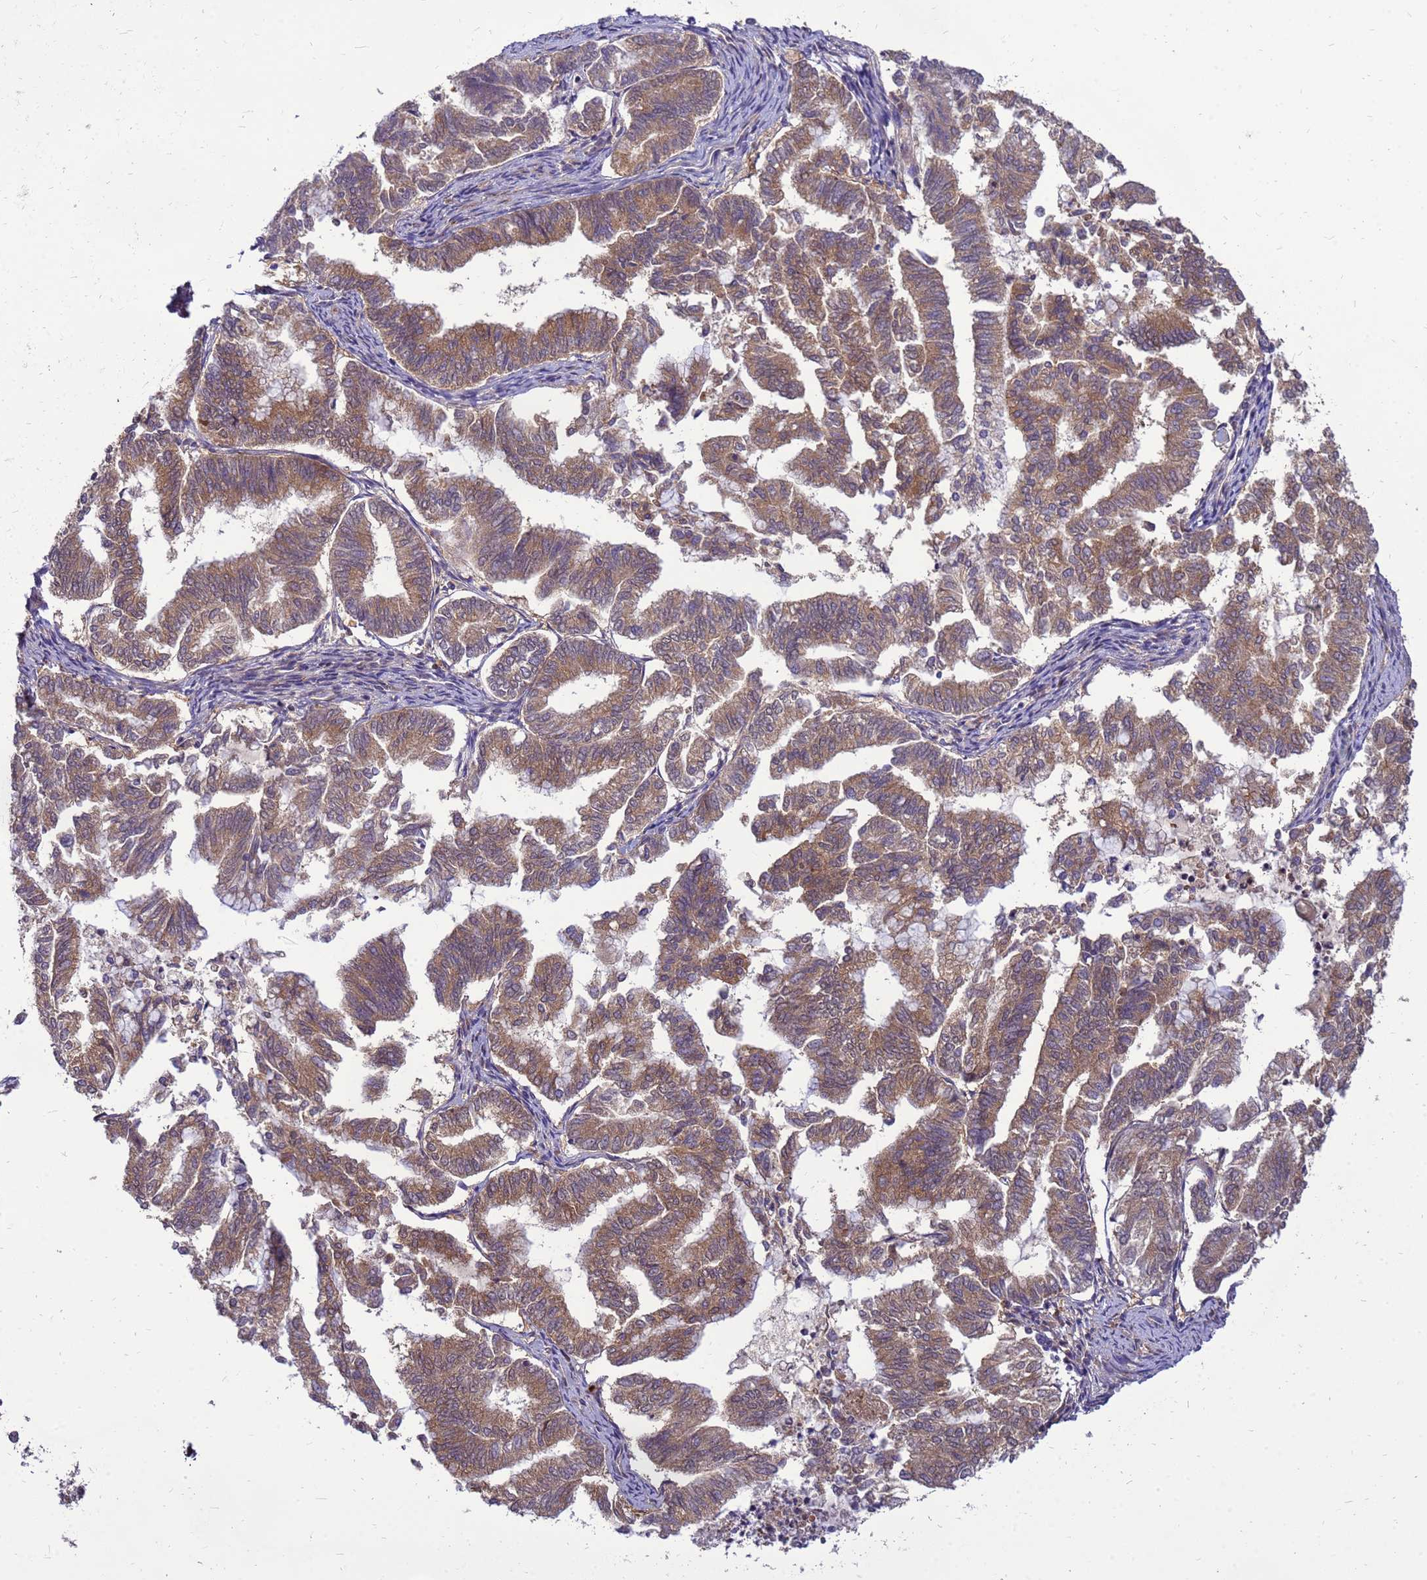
{"staining": {"intensity": "moderate", "quantity": ">75%", "location": "cytoplasmic/membranous"}, "tissue": "endometrial cancer", "cell_type": "Tumor cells", "image_type": "cancer", "snomed": [{"axis": "morphology", "description": "Adenocarcinoma, NOS"}, {"axis": "topography", "description": "Endometrium"}], "caption": "DAB (3,3'-diaminobenzidine) immunohistochemical staining of endometrial adenocarcinoma reveals moderate cytoplasmic/membranous protein staining in approximately >75% of tumor cells.", "gene": "ENOPH1", "patient": {"sex": "female", "age": 79}}